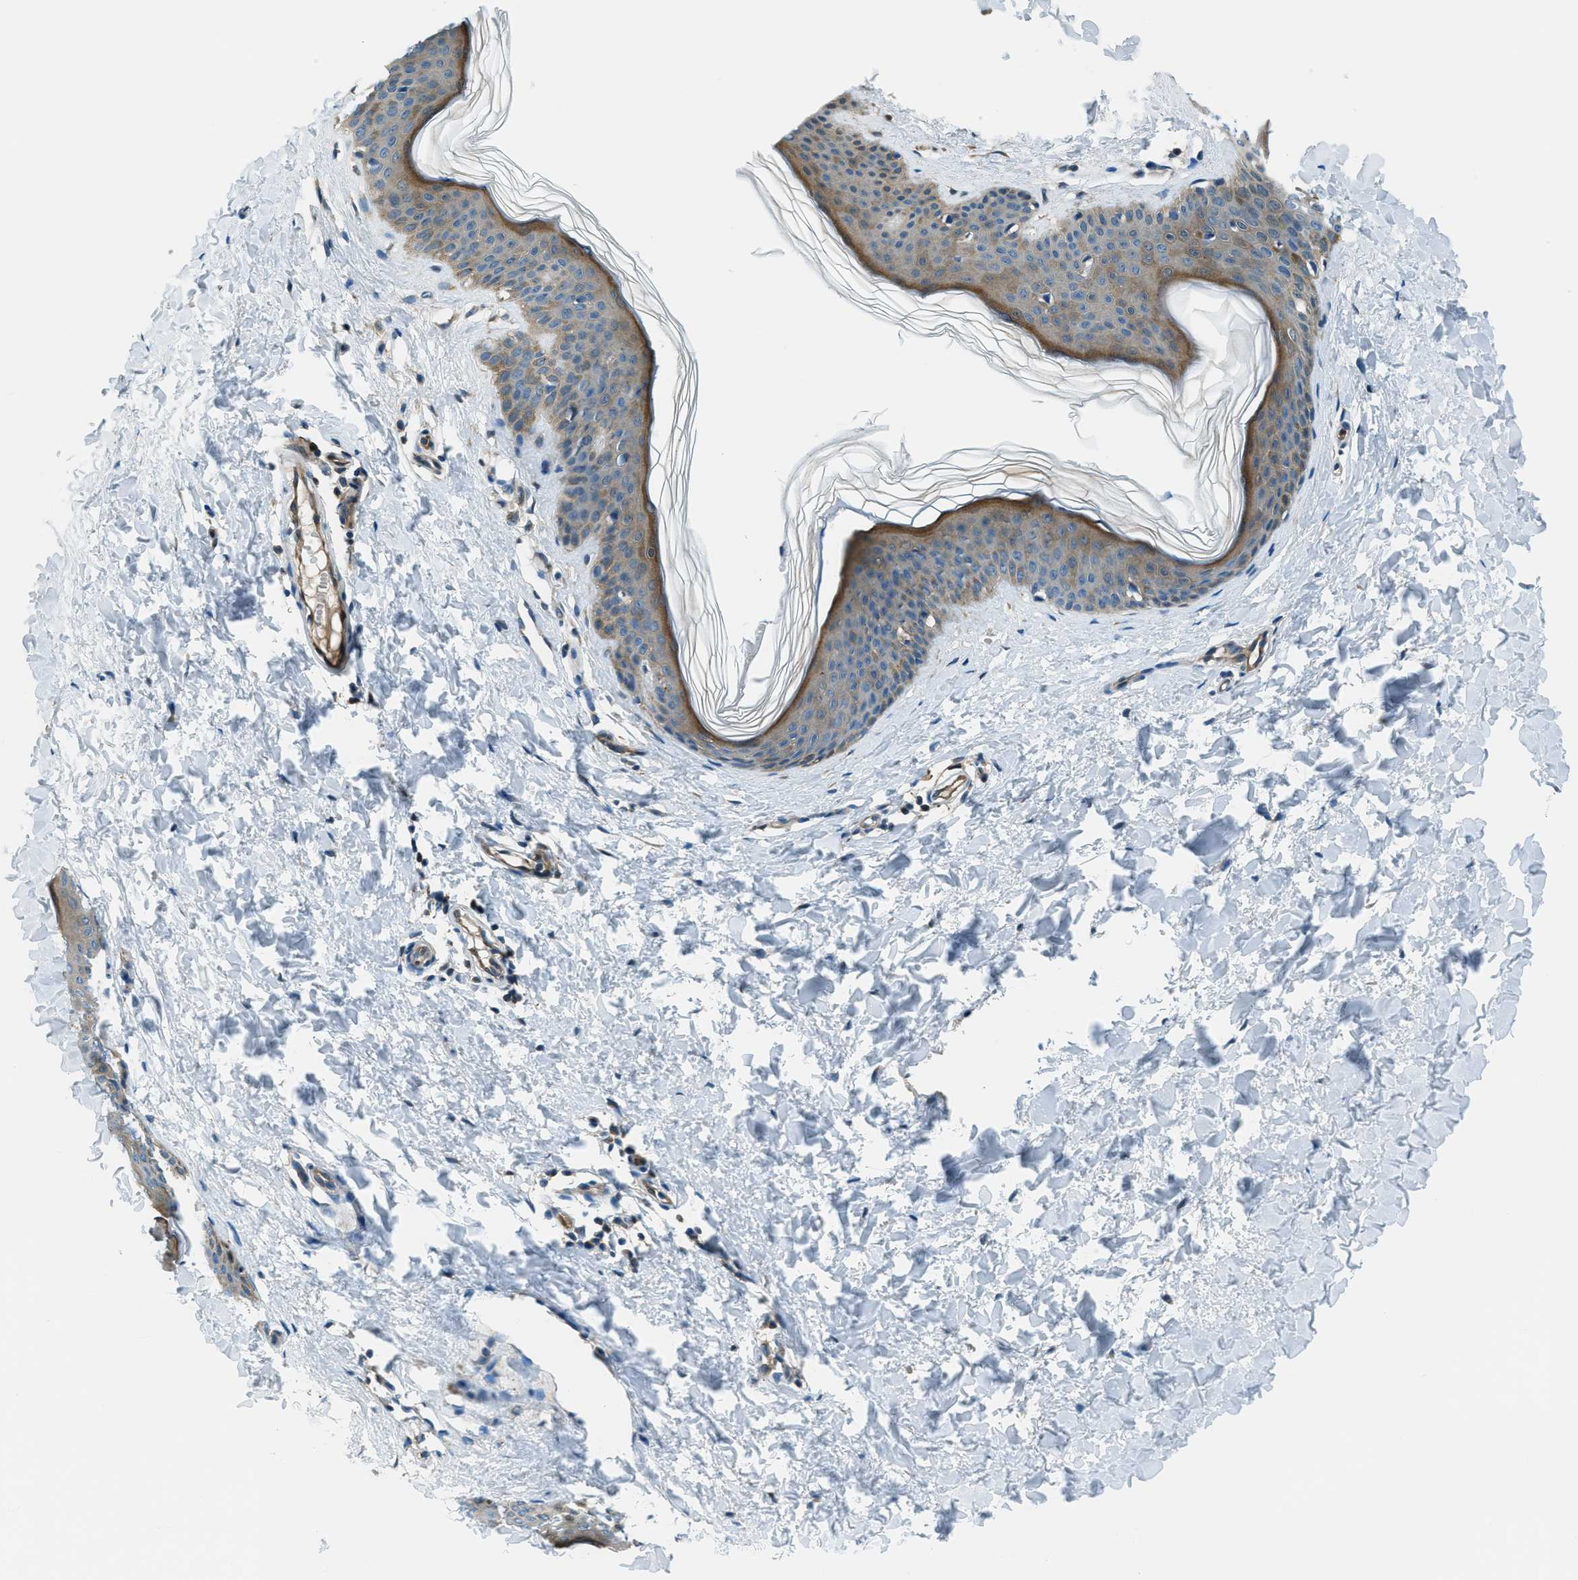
{"staining": {"intensity": "weak", "quantity": ">75%", "location": "cytoplasmic/membranous"}, "tissue": "skin", "cell_type": "Fibroblasts", "image_type": "normal", "snomed": [{"axis": "morphology", "description": "Normal tissue, NOS"}, {"axis": "topography", "description": "Skin"}], "caption": "About >75% of fibroblasts in benign human skin show weak cytoplasmic/membranous protein positivity as visualized by brown immunohistochemical staining.", "gene": "HEBP2", "patient": {"sex": "female", "age": 17}}